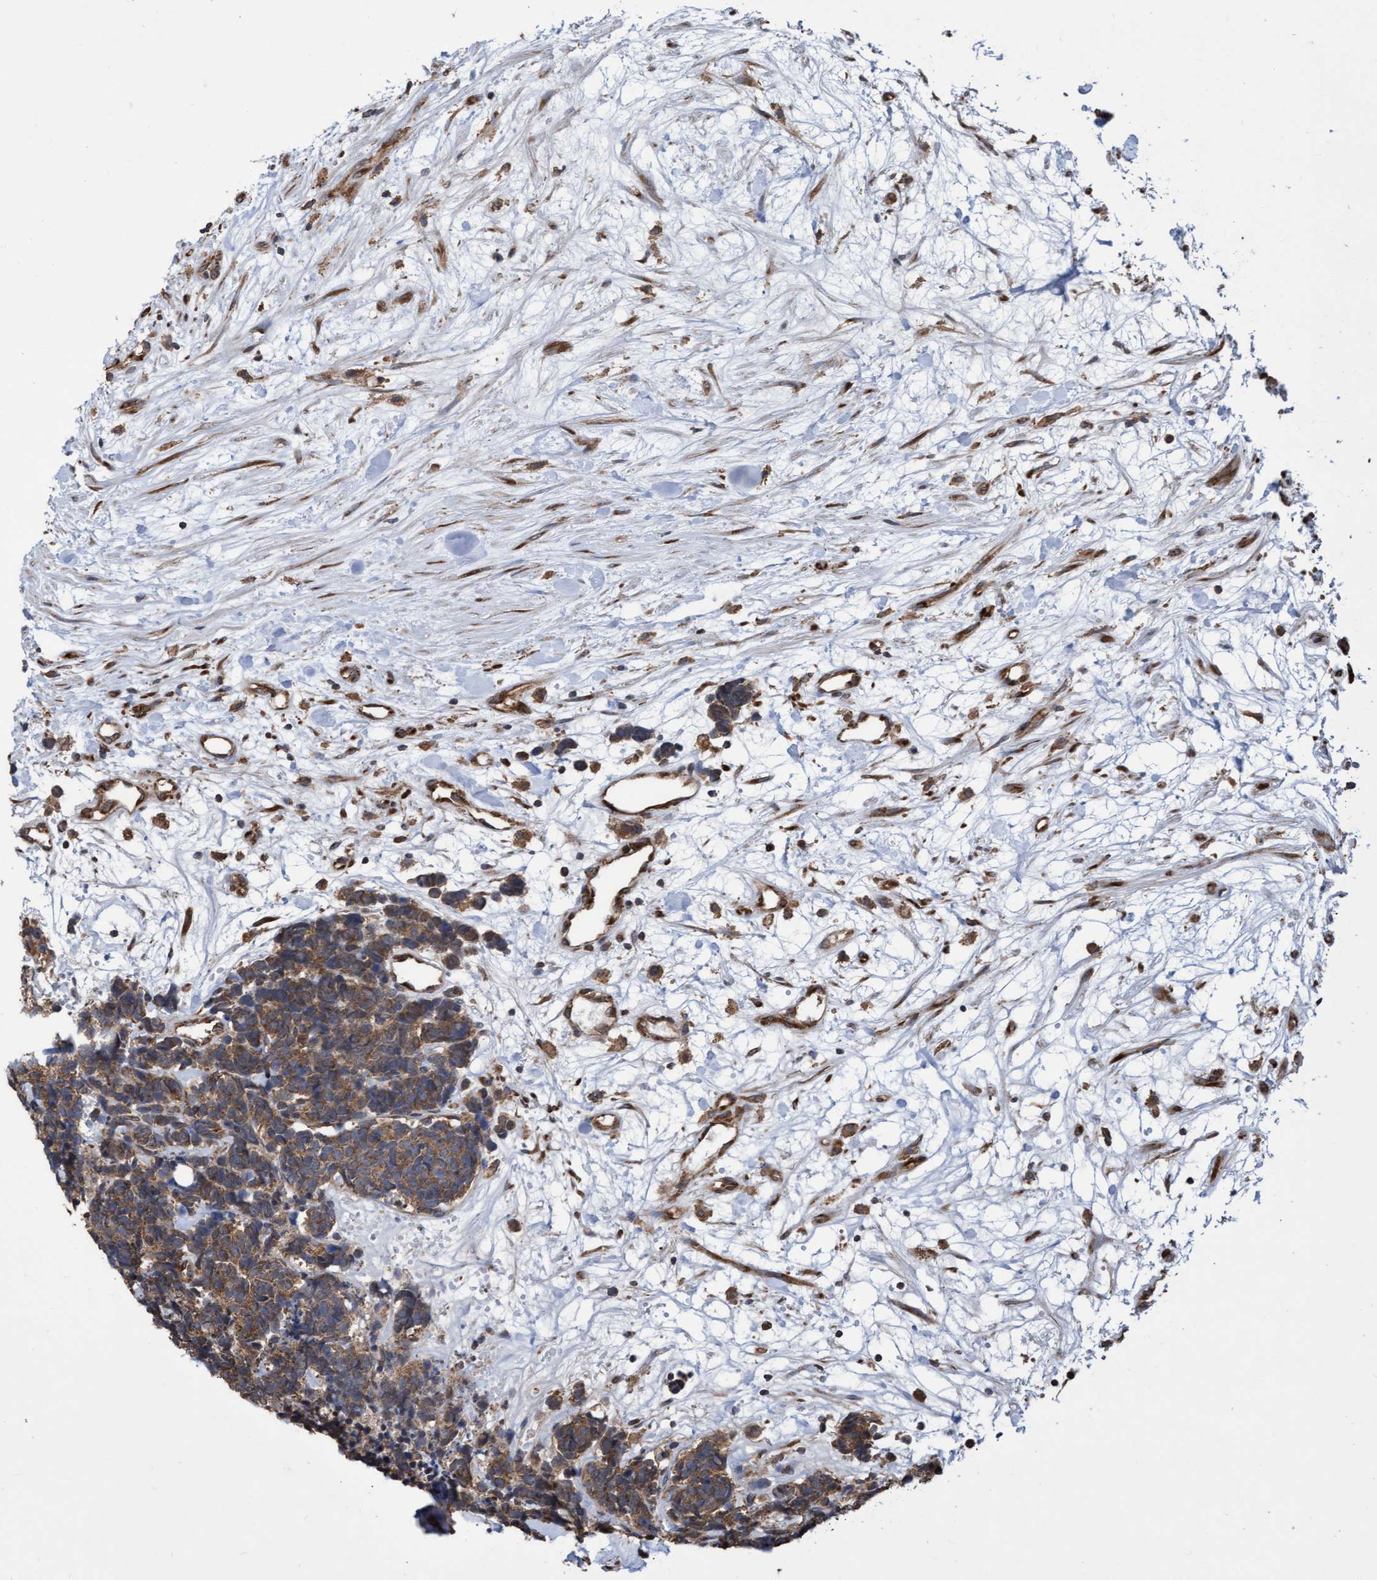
{"staining": {"intensity": "moderate", "quantity": ">75%", "location": "cytoplasmic/membranous"}, "tissue": "carcinoid", "cell_type": "Tumor cells", "image_type": "cancer", "snomed": [{"axis": "morphology", "description": "Carcinoma, NOS"}, {"axis": "morphology", "description": "Carcinoid, malignant, NOS"}, {"axis": "topography", "description": "Urinary bladder"}], "caption": "Immunohistochemical staining of carcinoid demonstrates medium levels of moderate cytoplasmic/membranous staining in about >75% of tumor cells.", "gene": "ABCF2", "patient": {"sex": "male", "age": 57}}